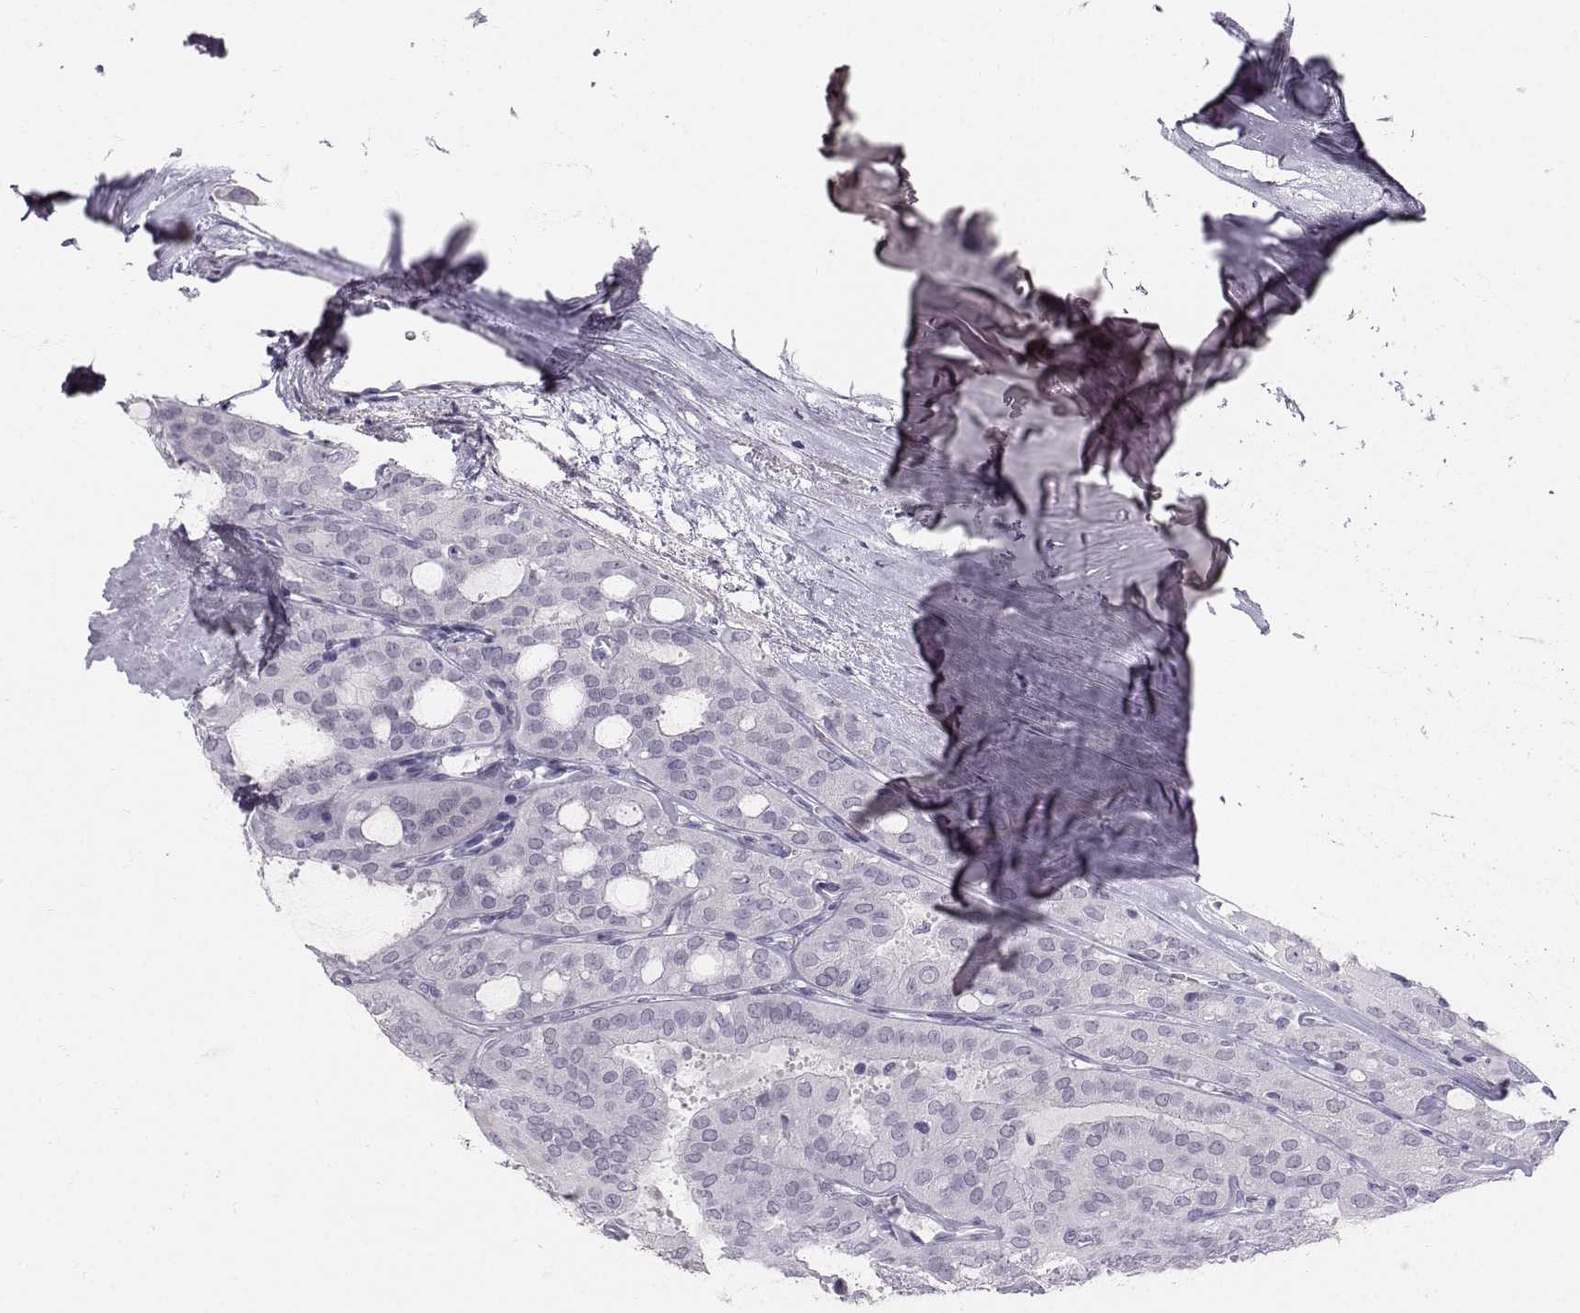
{"staining": {"intensity": "negative", "quantity": "none", "location": "none"}, "tissue": "thyroid cancer", "cell_type": "Tumor cells", "image_type": "cancer", "snomed": [{"axis": "morphology", "description": "Follicular adenoma carcinoma, NOS"}, {"axis": "topography", "description": "Thyroid gland"}], "caption": "IHC micrograph of neoplastic tissue: thyroid follicular adenoma carcinoma stained with DAB (3,3'-diaminobenzidine) displays no significant protein positivity in tumor cells.", "gene": "CASR", "patient": {"sex": "male", "age": 75}}